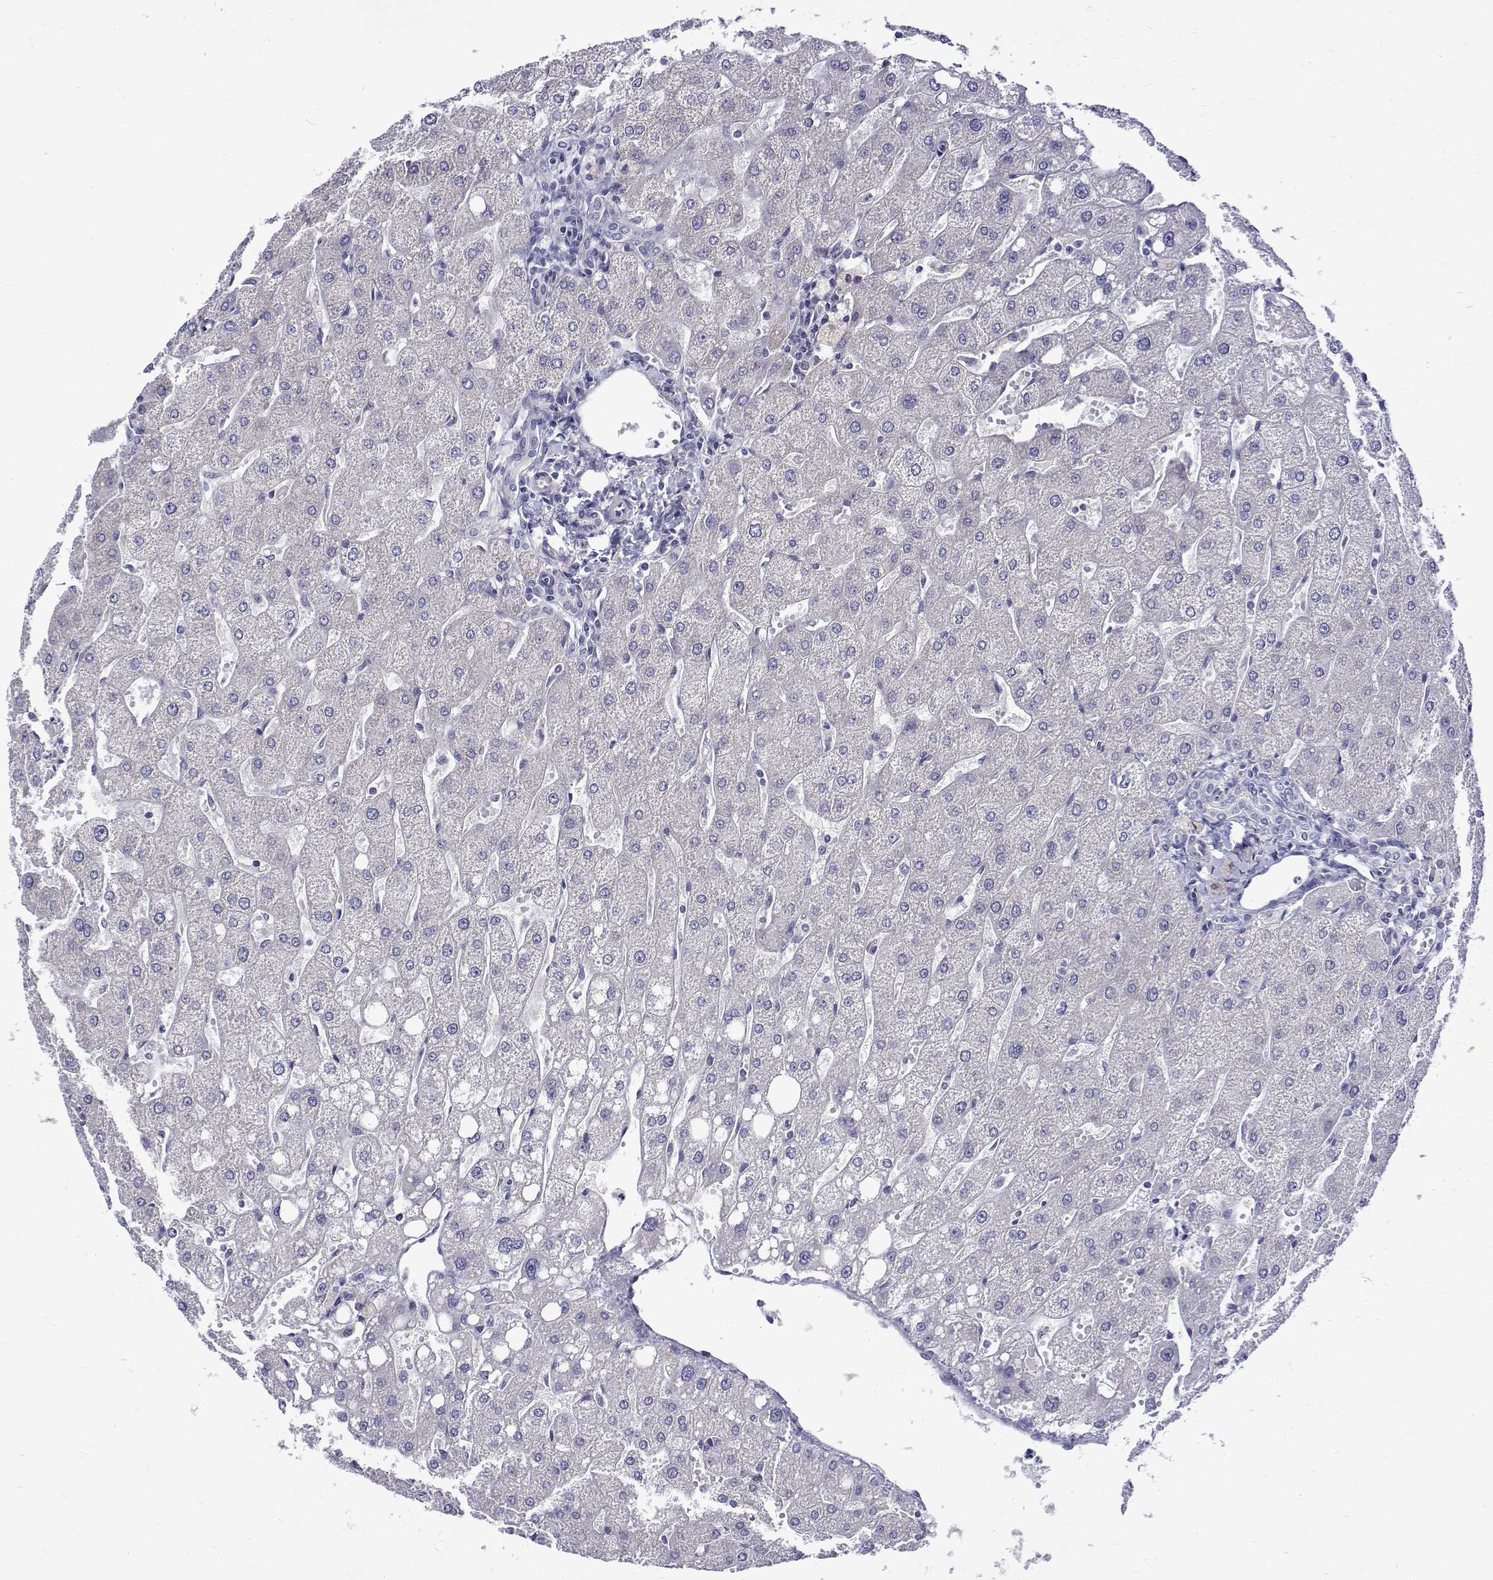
{"staining": {"intensity": "negative", "quantity": "none", "location": "none"}, "tissue": "liver", "cell_type": "Cholangiocytes", "image_type": "normal", "snomed": [{"axis": "morphology", "description": "Normal tissue, NOS"}, {"axis": "topography", "description": "Liver"}], "caption": "Cholangiocytes are negative for protein expression in normal human liver. The staining was performed using DAB (3,3'-diaminobenzidine) to visualize the protein expression in brown, while the nuclei were stained in blue with hematoxylin (Magnification: 20x).", "gene": "PADI1", "patient": {"sex": "male", "age": 67}}